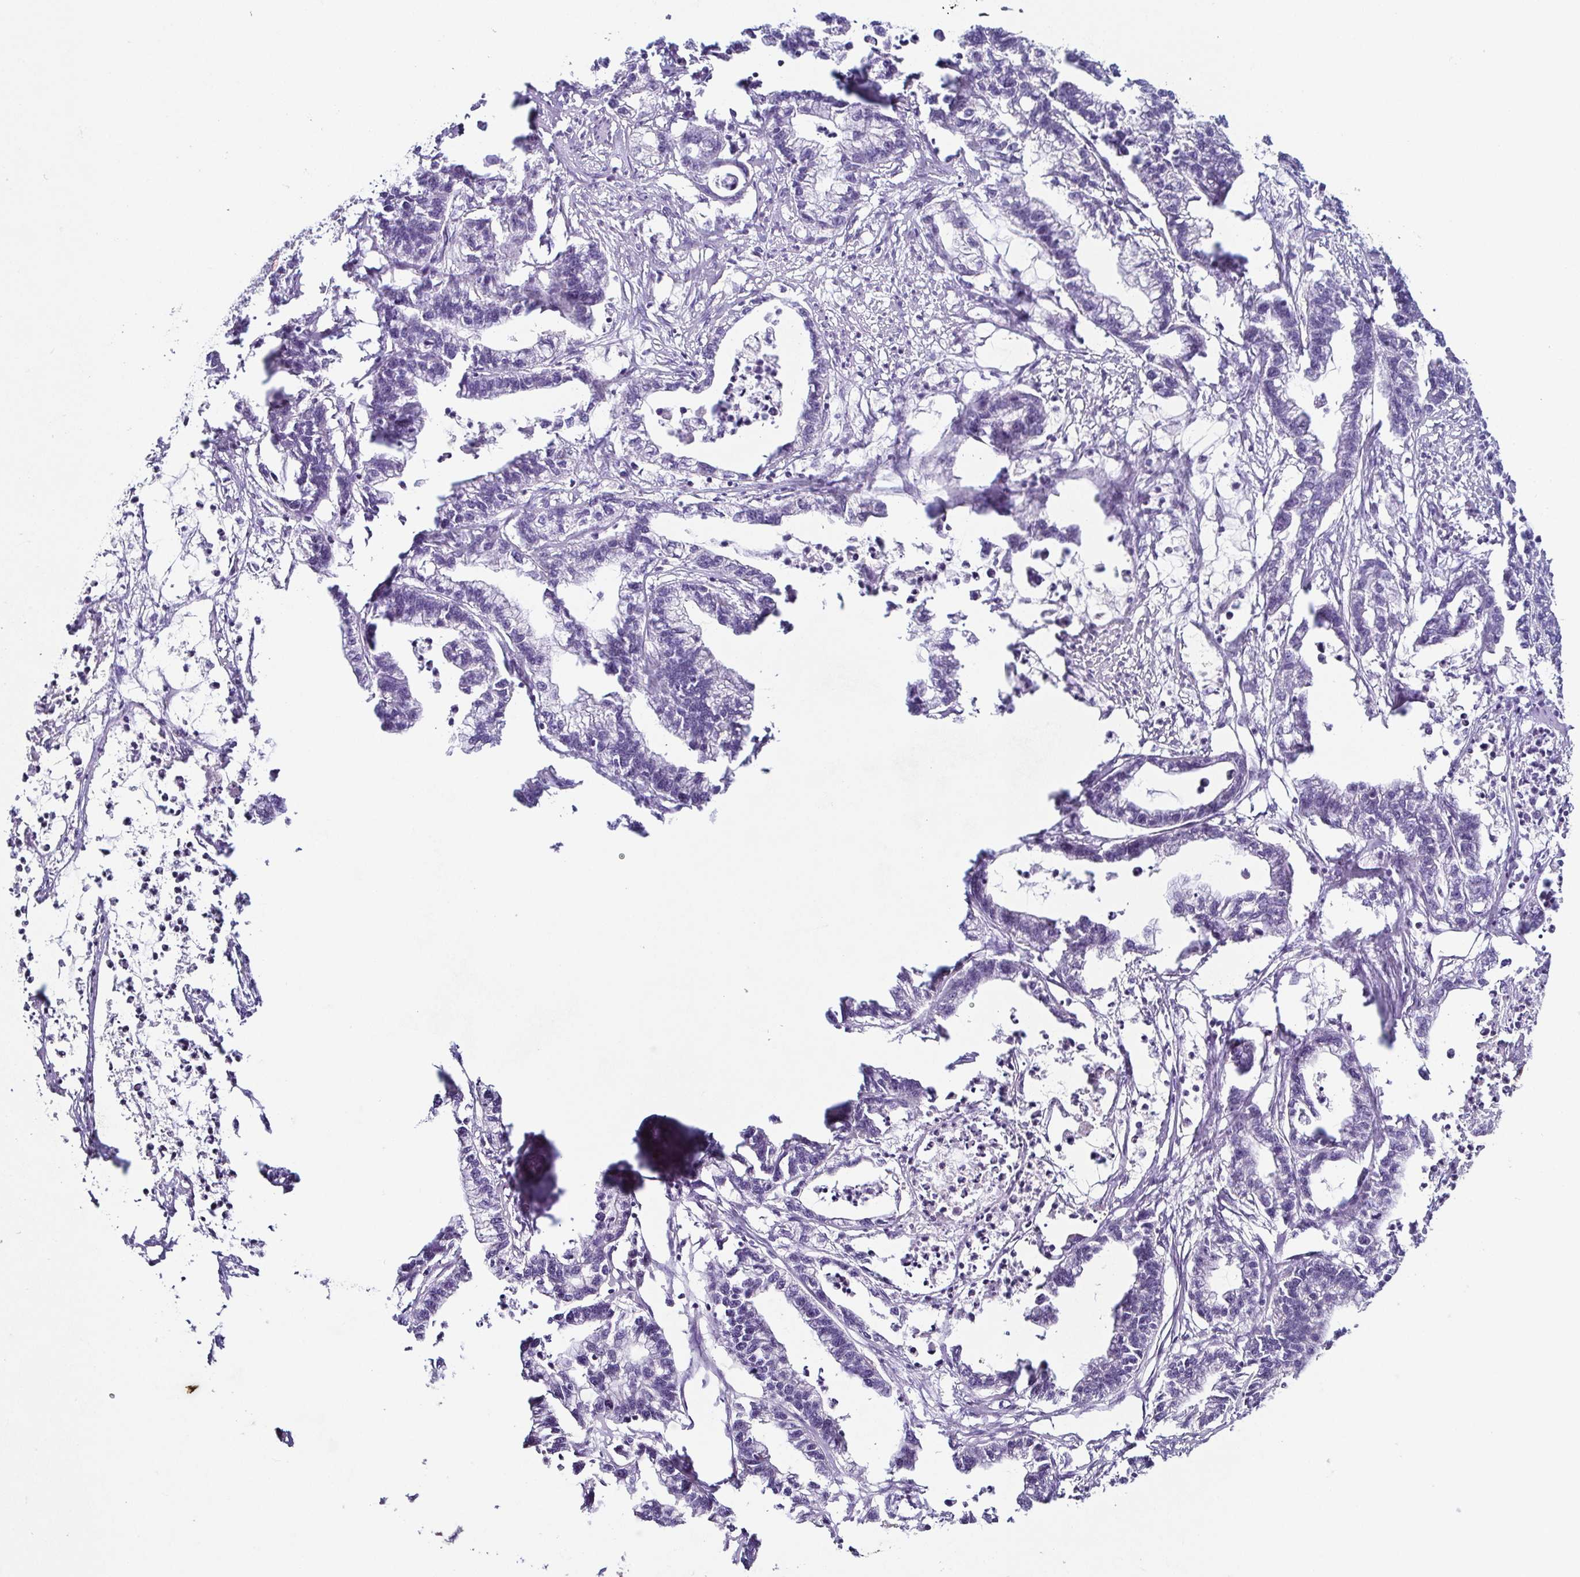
{"staining": {"intensity": "negative", "quantity": "none", "location": "none"}, "tissue": "stomach cancer", "cell_type": "Tumor cells", "image_type": "cancer", "snomed": [{"axis": "morphology", "description": "Adenocarcinoma, NOS"}, {"axis": "topography", "description": "Stomach"}], "caption": "A photomicrograph of stomach adenocarcinoma stained for a protein exhibits no brown staining in tumor cells.", "gene": "TP73", "patient": {"sex": "male", "age": 83}}